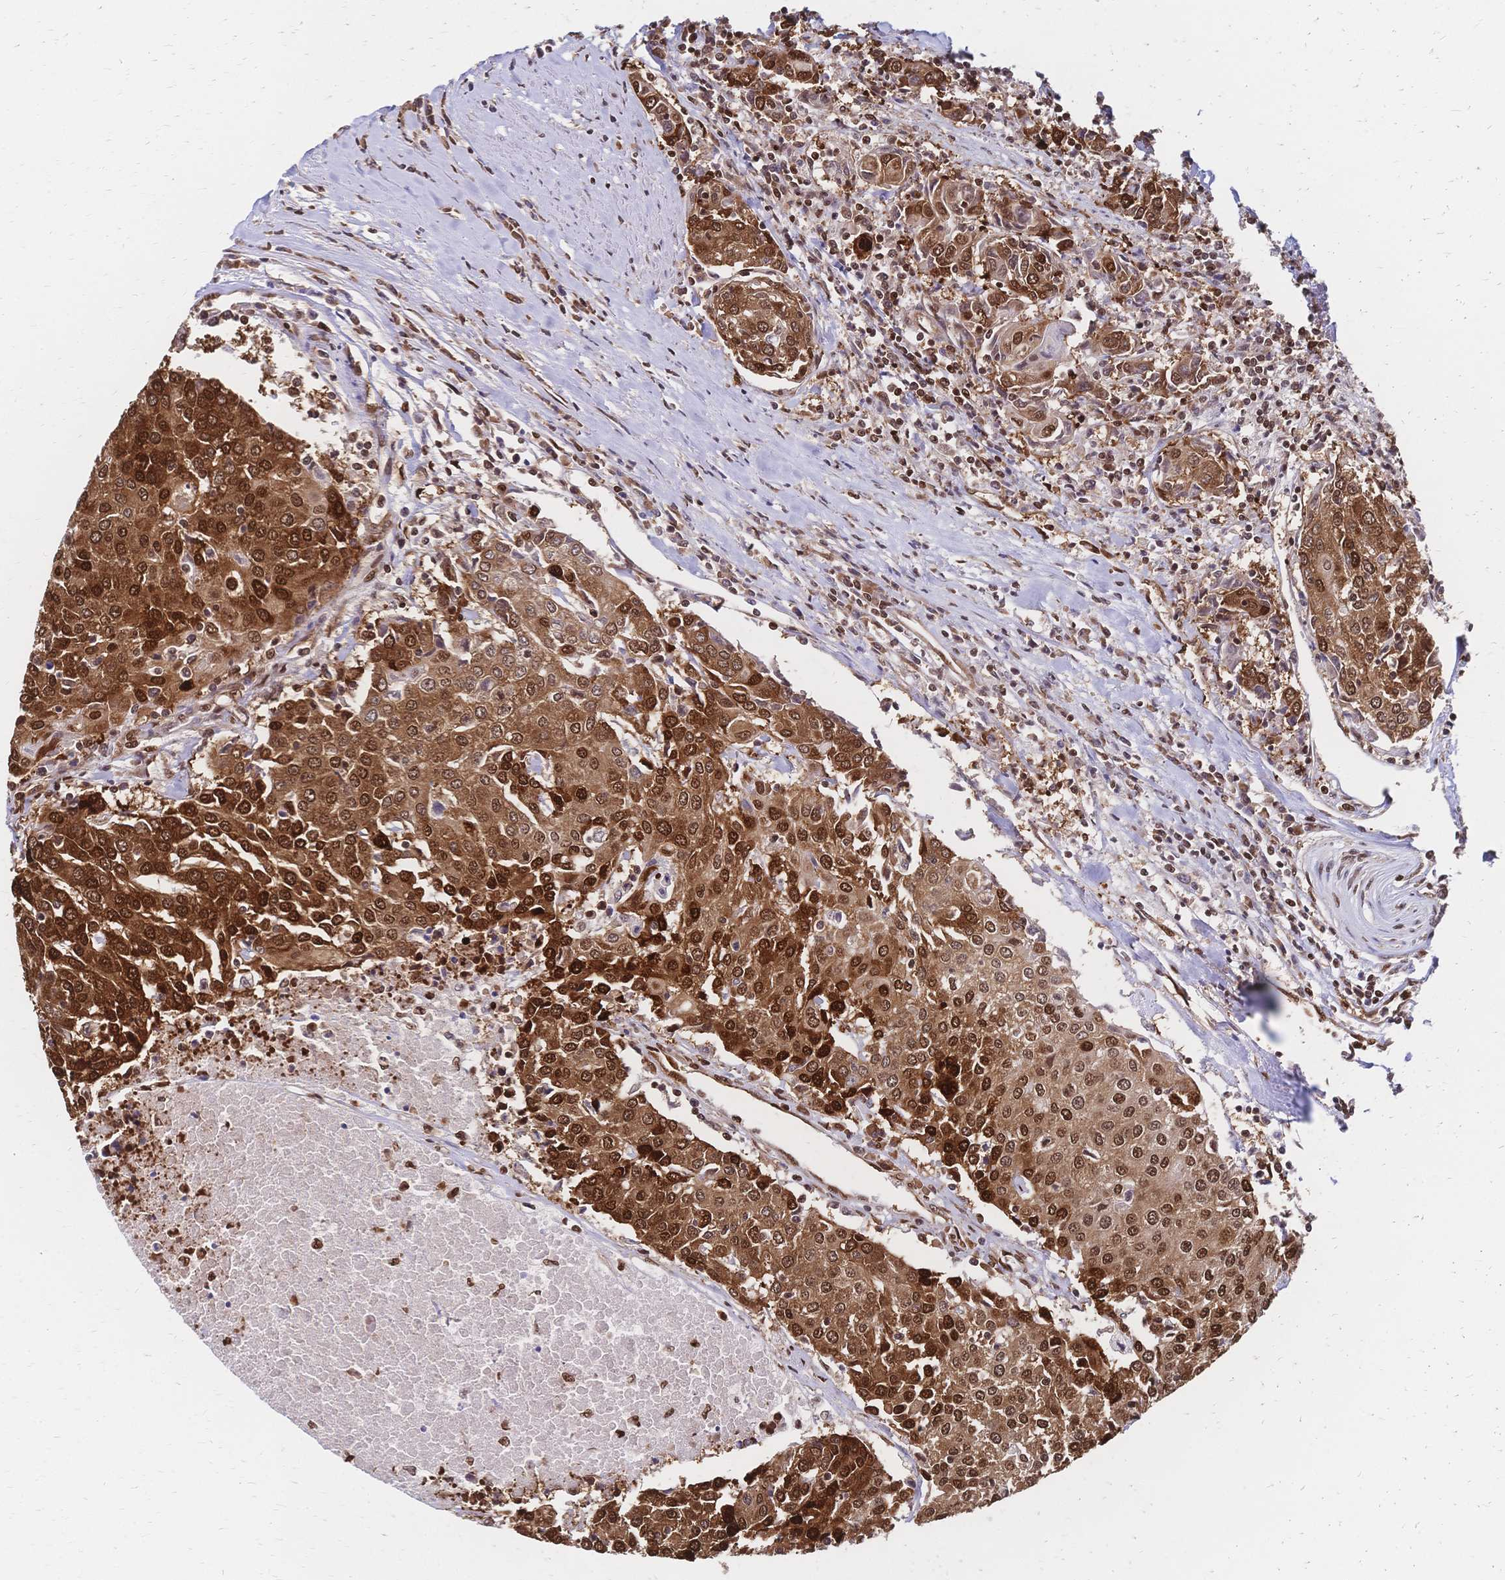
{"staining": {"intensity": "strong", "quantity": ">75%", "location": "cytoplasmic/membranous,nuclear"}, "tissue": "urothelial cancer", "cell_type": "Tumor cells", "image_type": "cancer", "snomed": [{"axis": "morphology", "description": "Urothelial carcinoma, High grade"}, {"axis": "topography", "description": "Urinary bladder"}], "caption": "Immunohistochemical staining of human high-grade urothelial carcinoma exhibits high levels of strong cytoplasmic/membranous and nuclear staining in approximately >75% of tumor cells. The protein is shown in brown color, while the nuclei are stained blue.", "gene": "HDGF", "patient": {"sex": "female", "age": 85}}